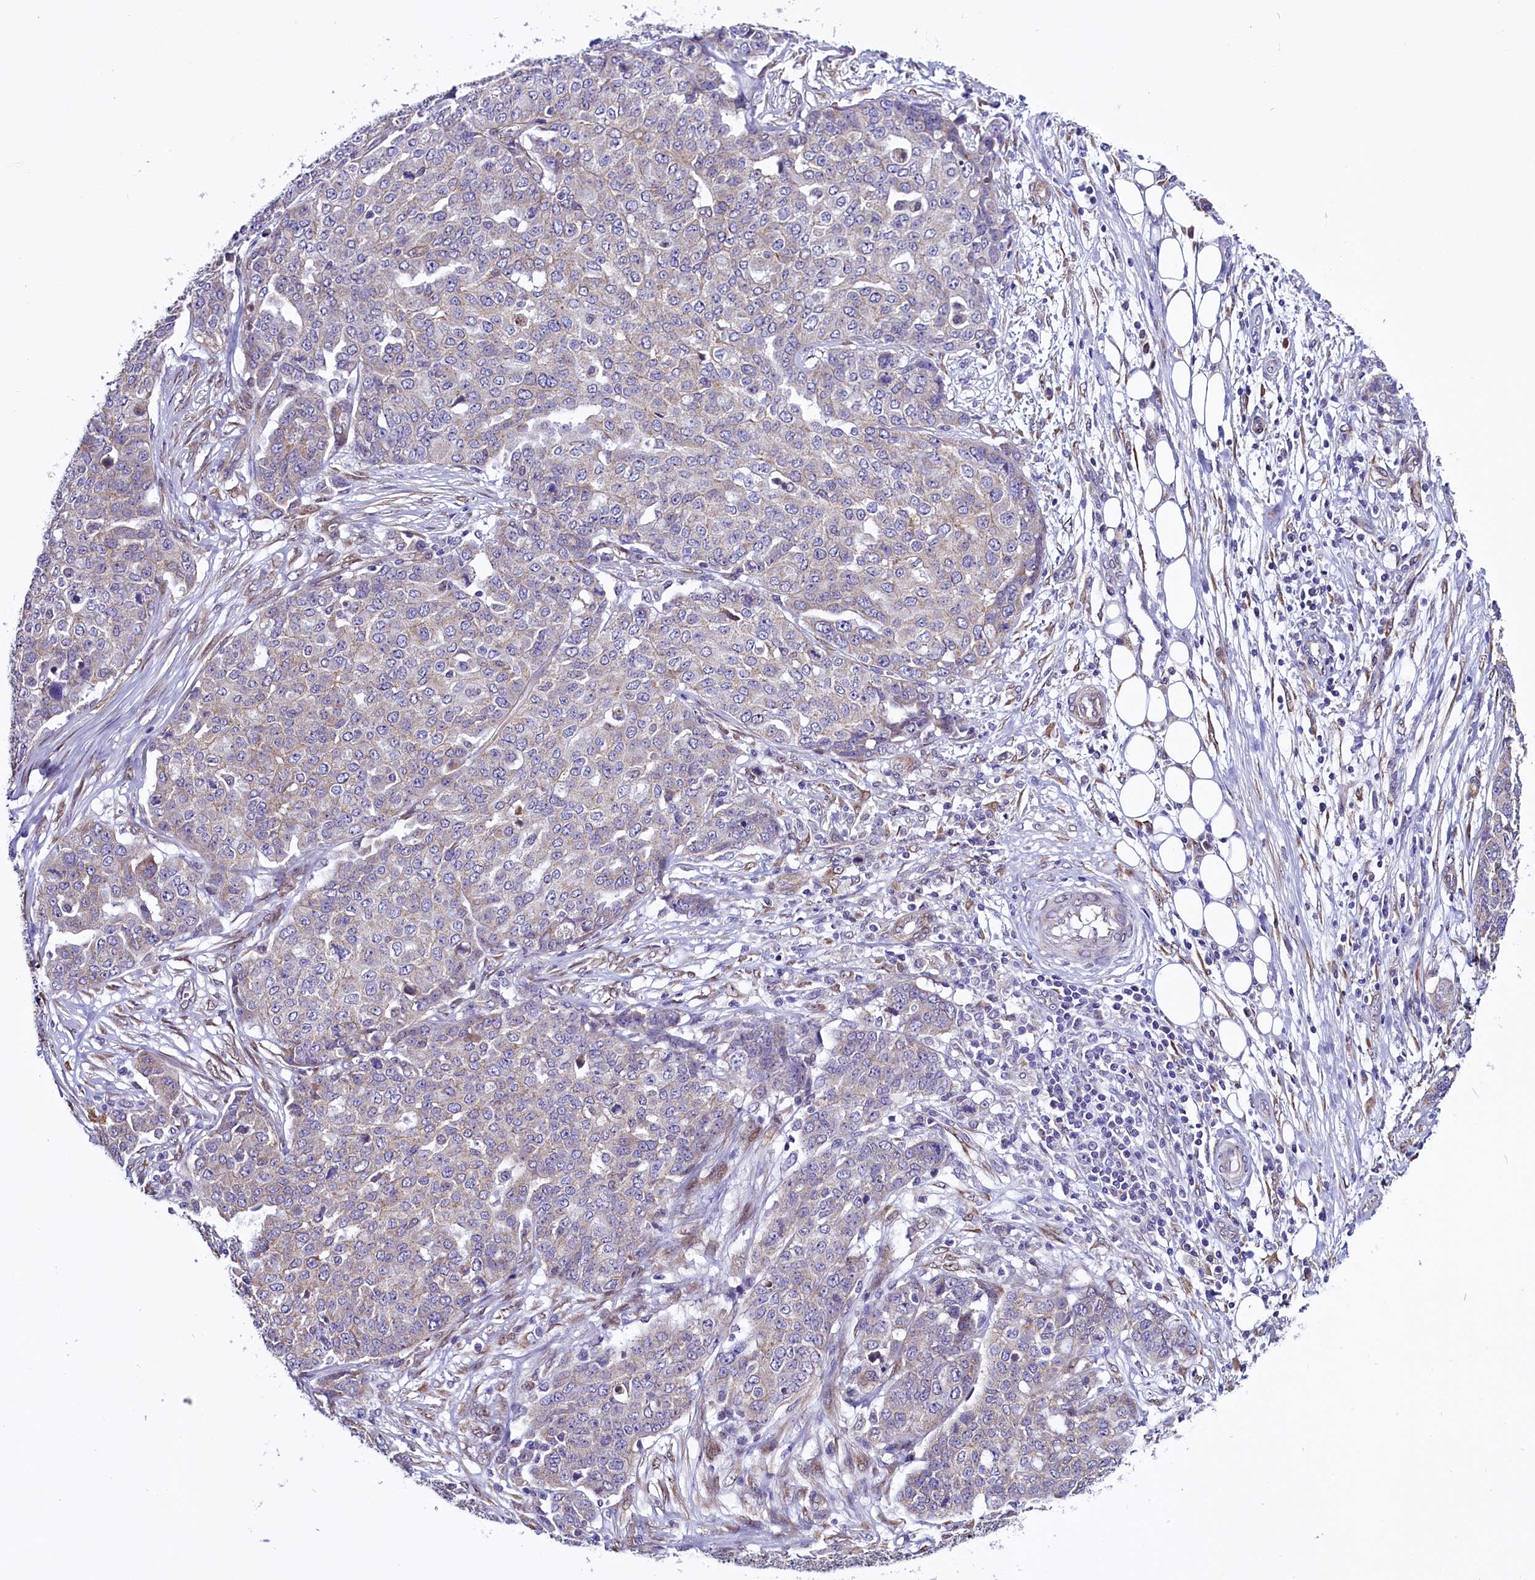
{"staining": {"intensity": "negative", "quantity": "none", "location": "none"}, "tissue": "ovarian cancer", "cell_type": "Tumor cells", "image_type": "cancer", "snomed": [{"axis": "morphology", "description": "Cystadenocarcinoma, serous, NOS"}, {"axis": "topography", "description": "Soft tissue"}, {"axis": "topography", "description": "Ovary"}], "caption": "This is an IHC histopathology image of human ovarian serous cystadenocarcinoma. There is no expression in tumor cells.", "gene": "UACA", "patient": {"sex": "female", "age": 57}}